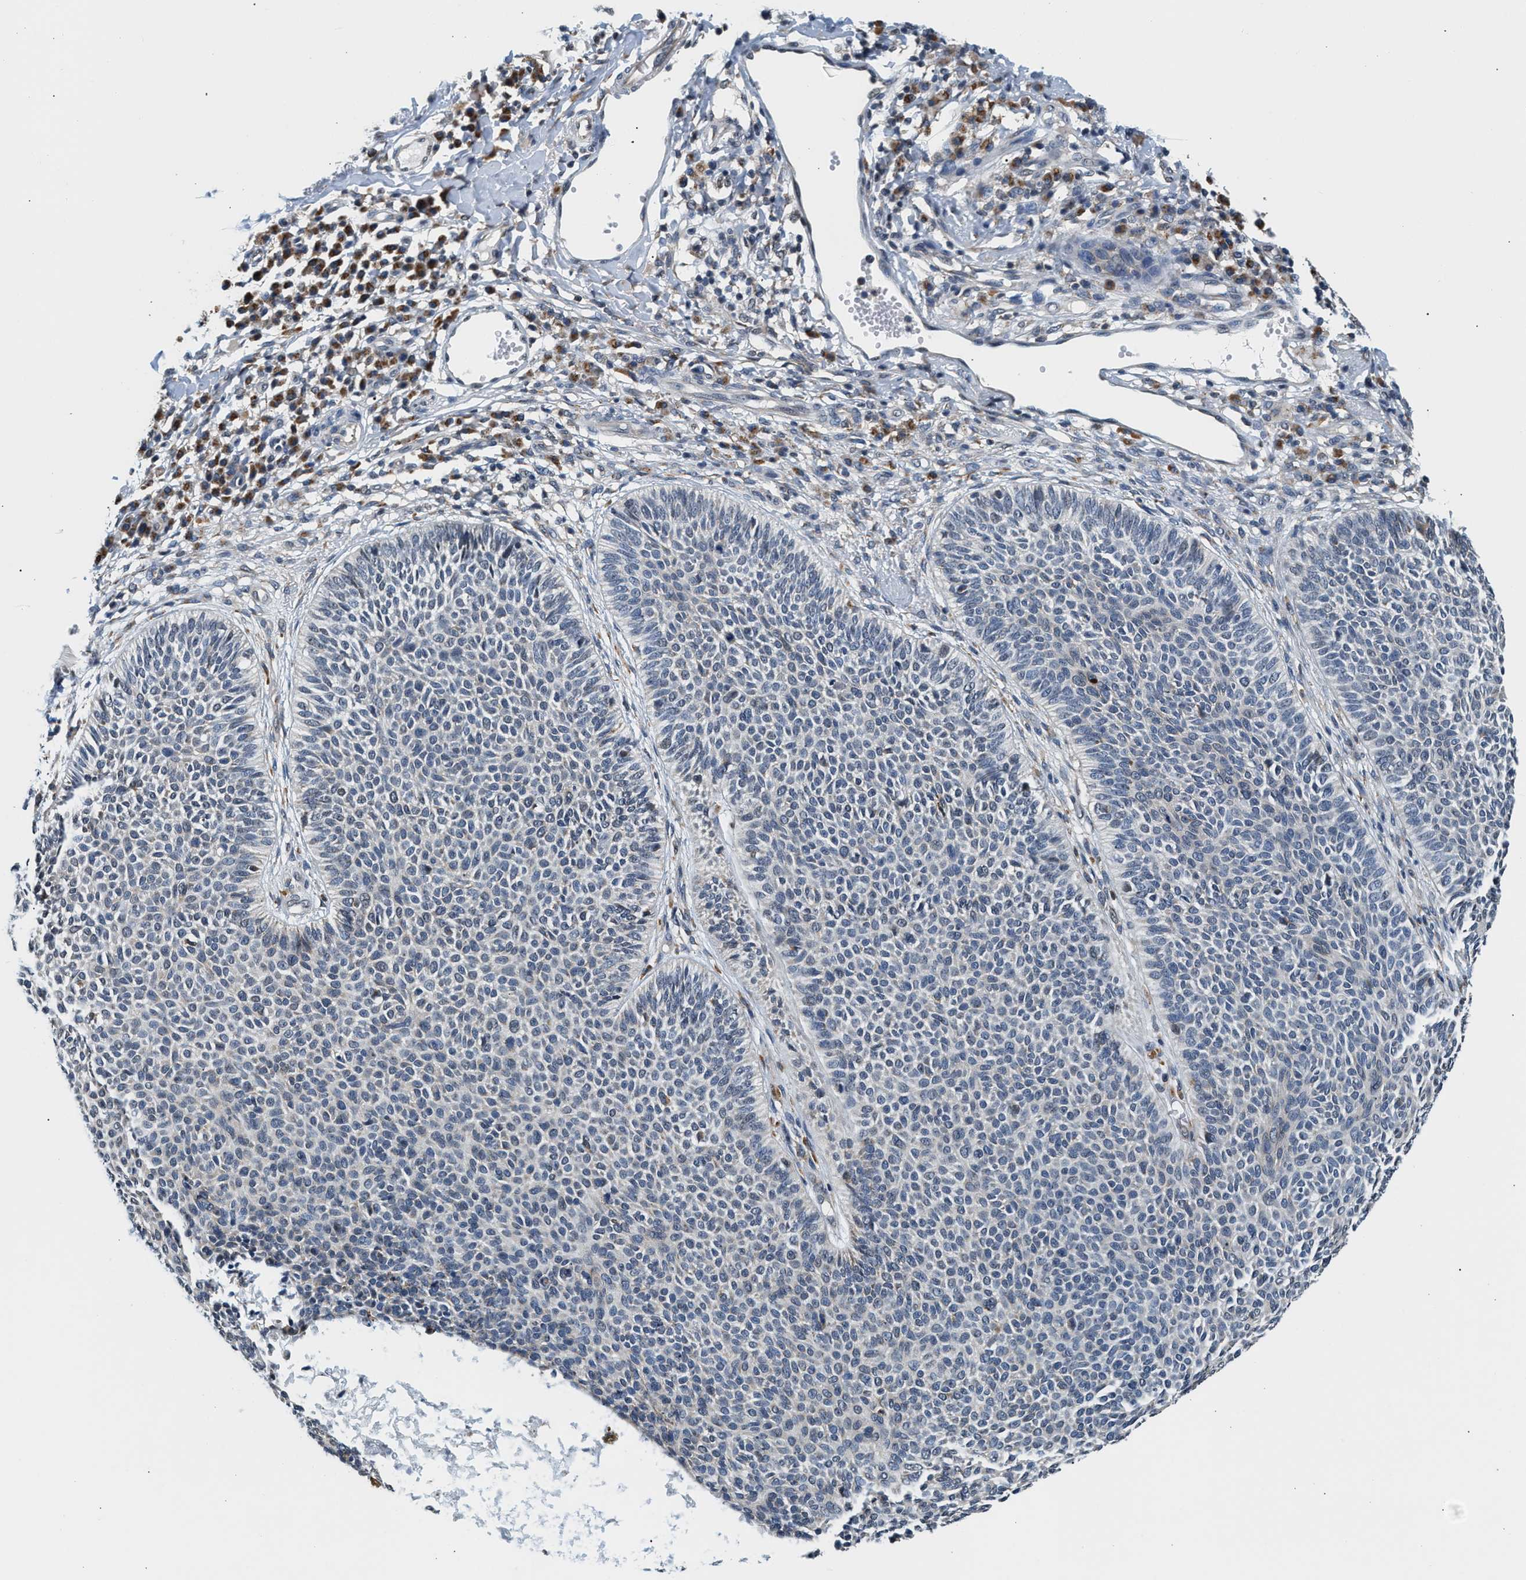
{"staining": {"intensity": "negative", "quantity": "none", "location": "none"}, "tissue": "skin cancer", "cell_type": "Tumor cells", "image_type": "cancer", "snomed": [{"axis": "morphology", "description": "Normal tissue, NOS"}, {"axis": "morphology", "description": "Basal cell carcinoma"}, {"axis": "topography", "description": "Skin"}], "caption": "High power microscopy image of an IHC histopathology image of skin cancer, revealing no significant expression in tumor cells.", "gene": "KCNMB2", "patient": {"sex": "male", "age": 52}}